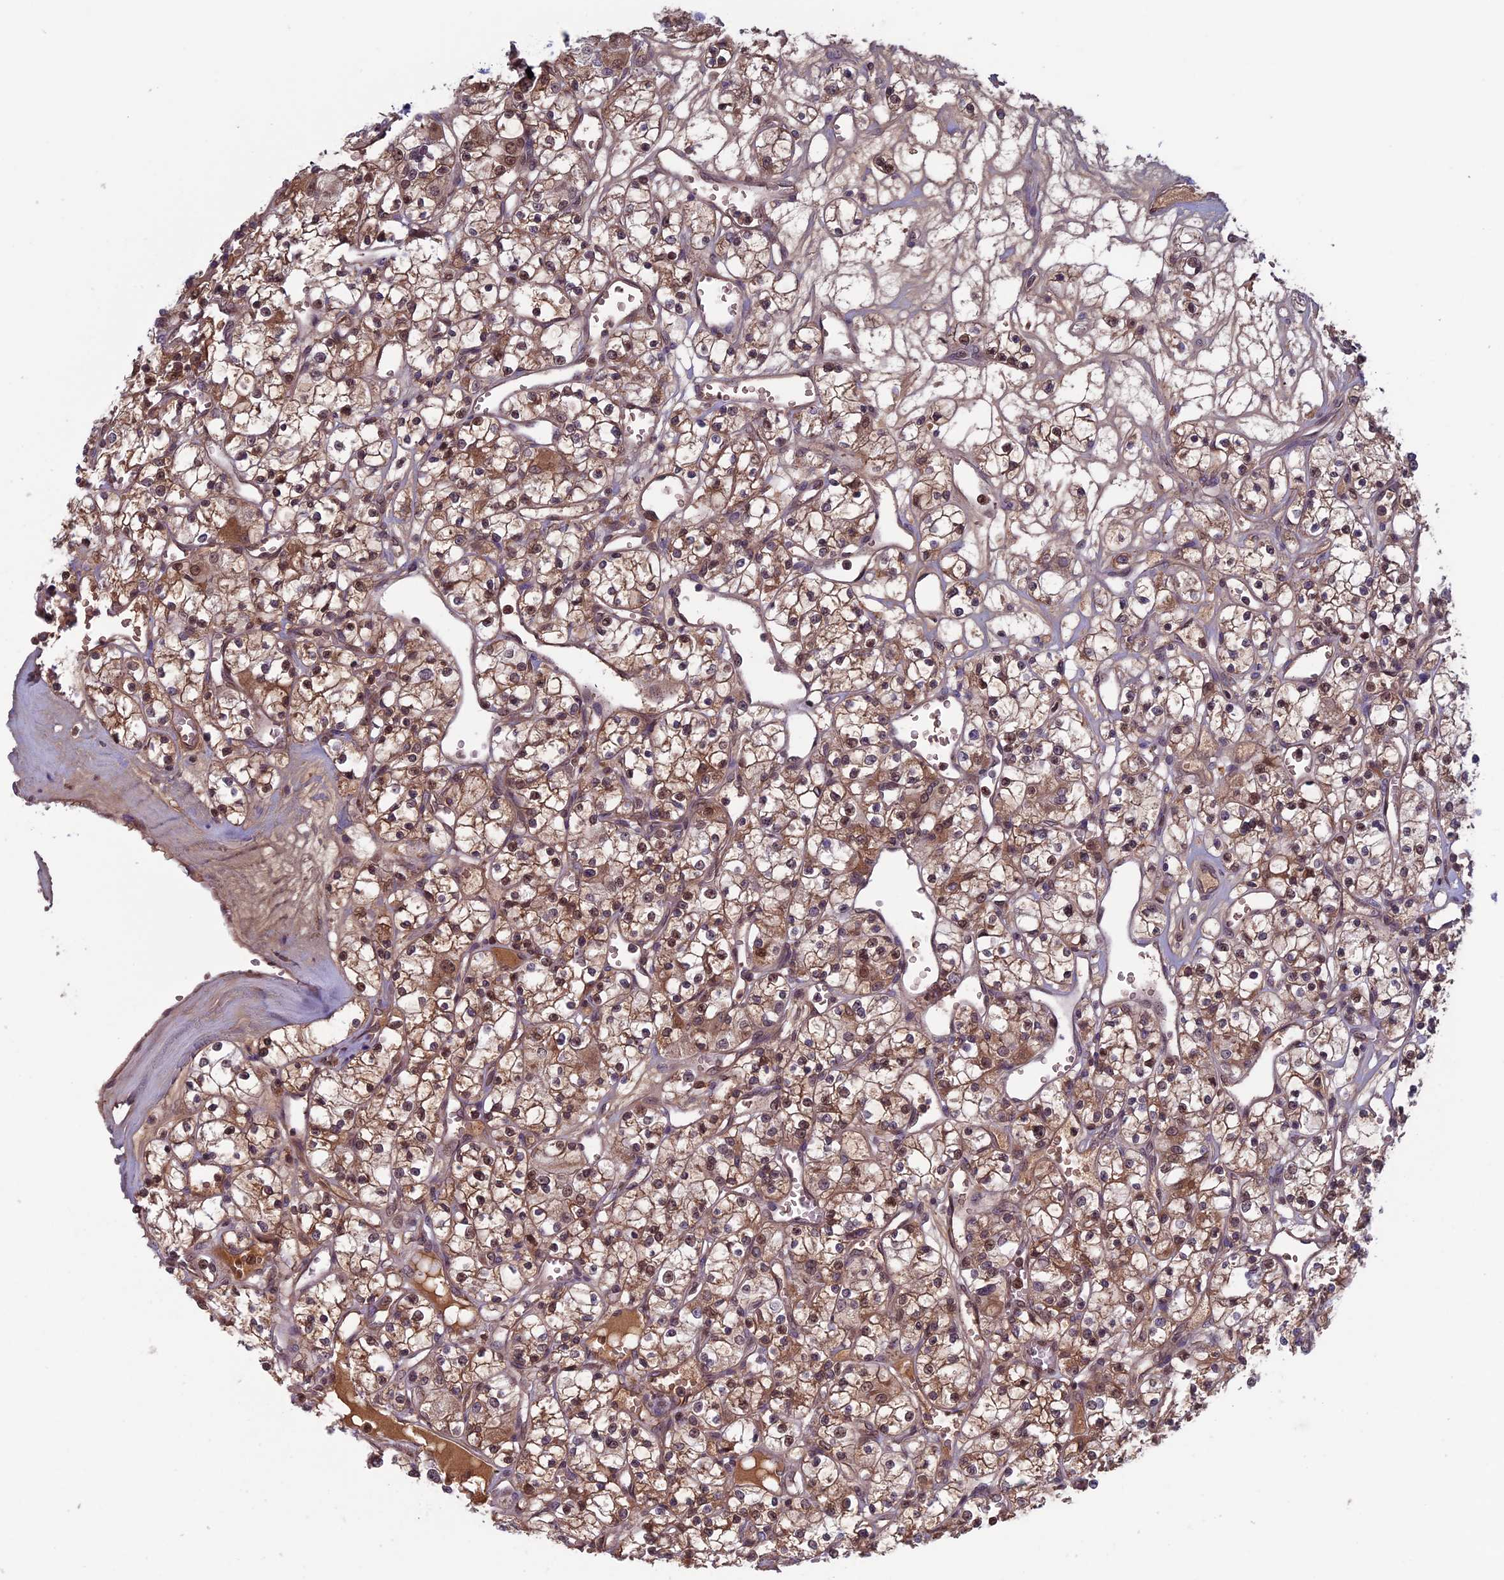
{"staining": {"intensity": "moderate", "quantity": ">75%", "location": "cytoplasmic/membranous,nuclear"}, "tissue": "renal cancer", "cell_type": "Tumor cells", "image_type": "cancer", "snomed": [{"axis": "morphology", "description": "Adenocarcinoma, NOS"}, {"axis": "topography", "description": "Kidney"}], "caption": "Renal cancer (adenocarcinoma) stained for a protein (brown) displays moderate cytoplasmic/membranous and nuclear positive staining in about >75% of tumor cells.", "gene": "FADS1", "patient": {"sex": "female", "age": 59}}